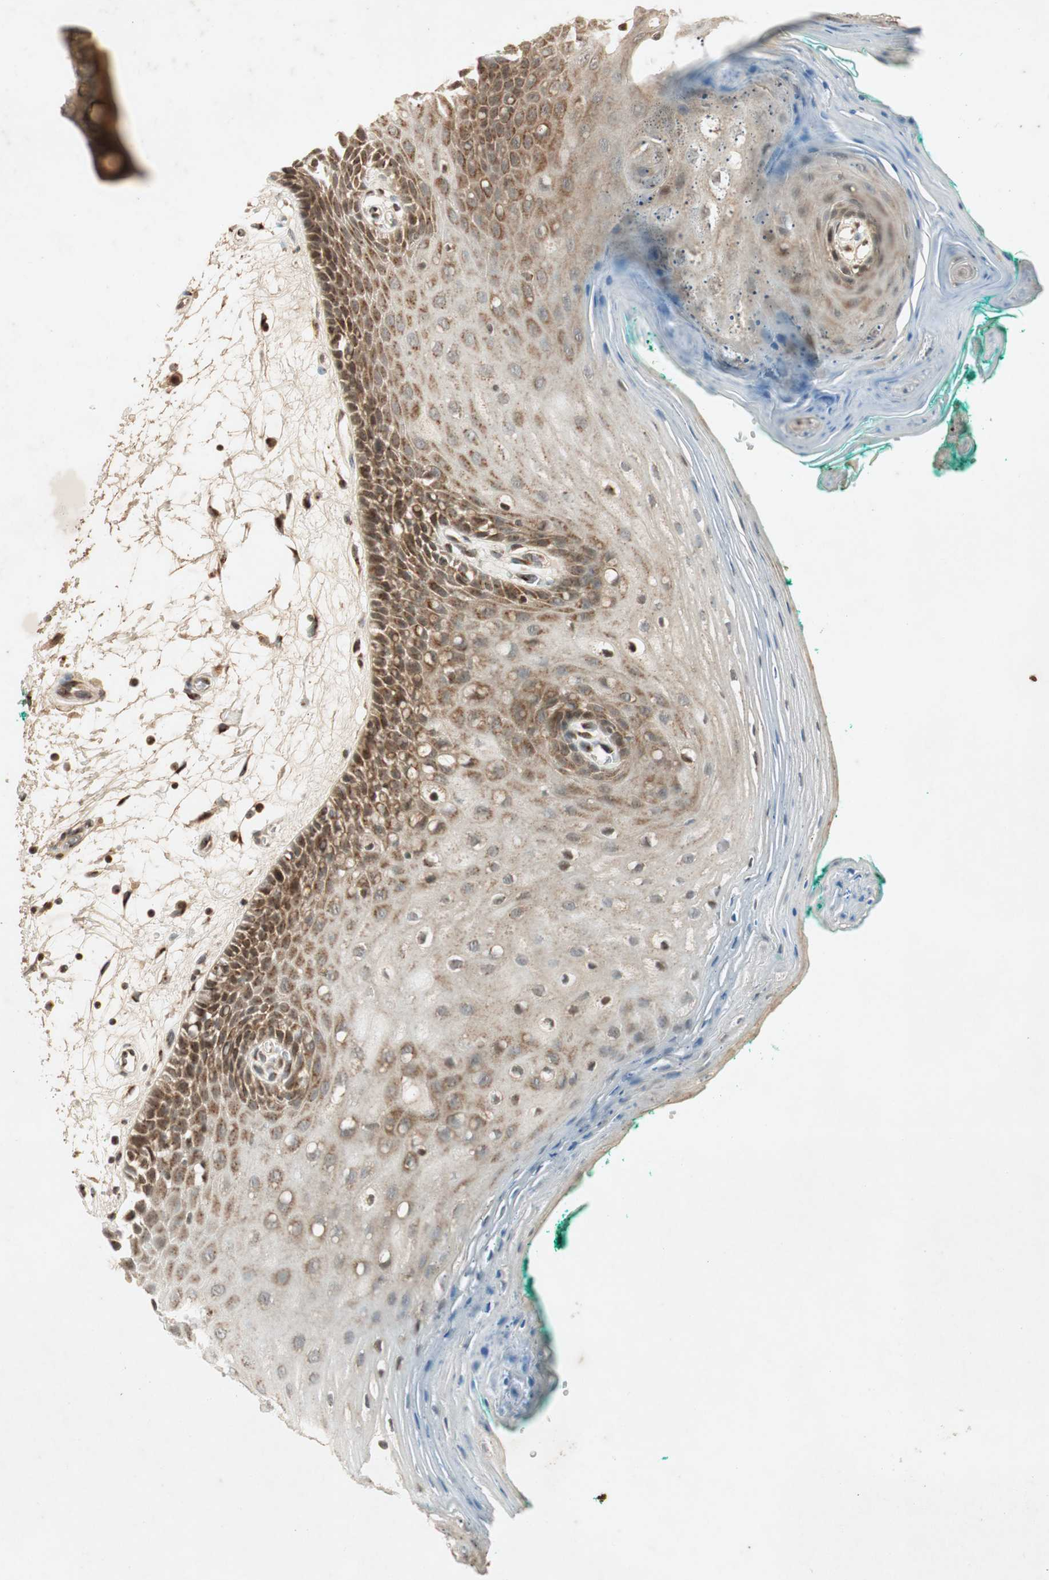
{"staining": {"intensity": "moderate", "quantity": ">75%", "location": "cytoplasmic/membranous"}, "tissue": "oral mucosa", "cell_type": "Squamous epithelial cells", "image_type": "normal", "snomed": [{"axis": "morphology", "description": "Normal tissue, NOS"}, {"axis": "topography", "description": "Skeletal muscle"}, {"axis": "topography", "description": "Oral tissue"}, {"axis": "topography", "description": "Peripheral nerve tissue"}], "caption": "Squamous epithelial cells demonstrate moderate cytoplasmic/membranous positivity in about >75% of cells in normal oral mucosa. The protein of interest is stained brown, and the nuclei are stained in blue (DAB (3,3'-diaminobenzidine) IHC with brightfield microscopy, high magnification).", "gene": "NEO1", "patient": {"sex": "female", "age": 84}}